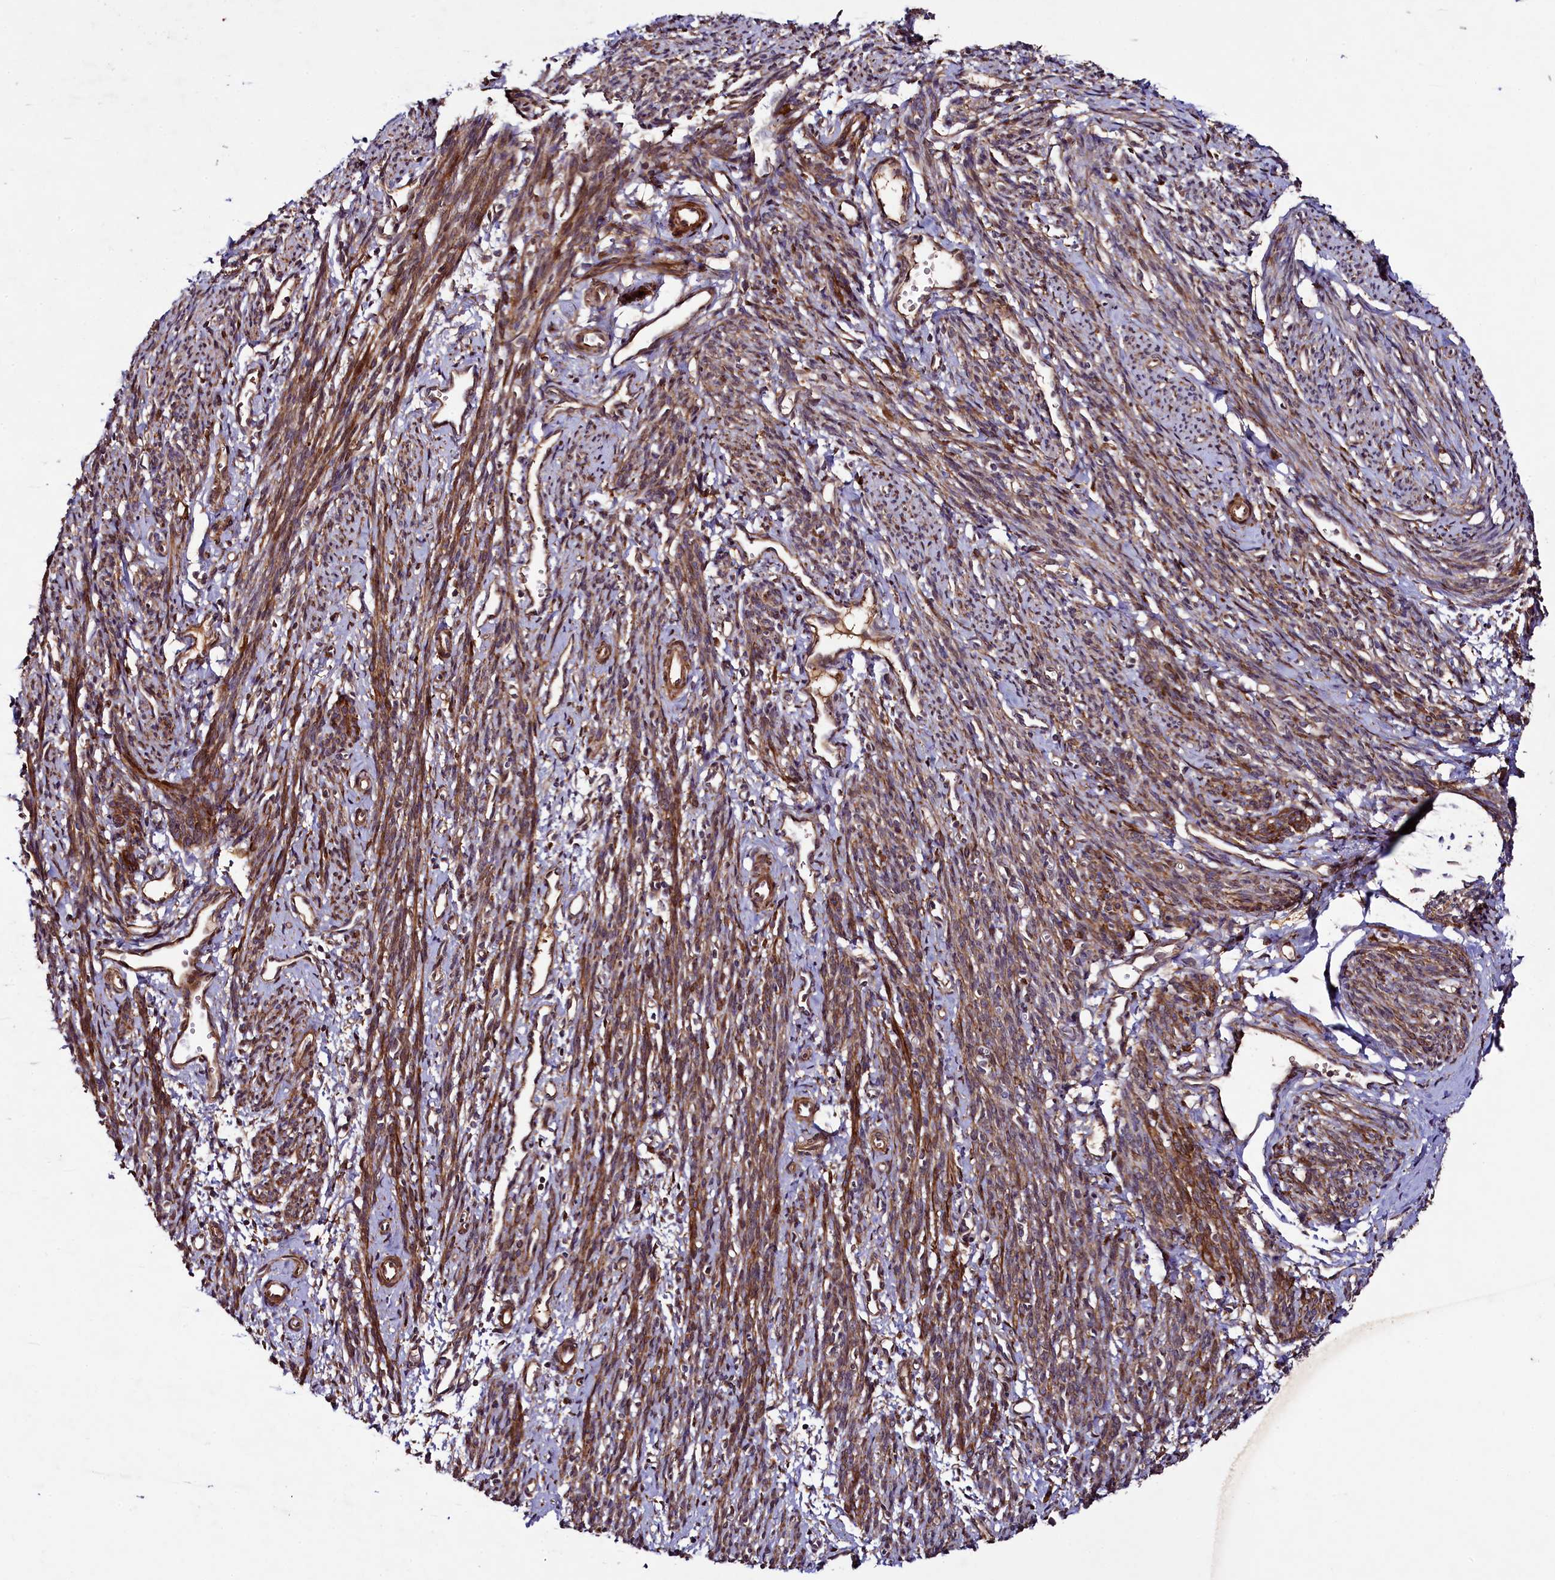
{"staining": {"intensity": "strong", "quantity": ">75%", "location": "cytoplasmic/membranous"}, "tissue": "smooth muscle", "cell_type": "Smooth muscle cells", "image_type": "normal", "snomed": [{"axis": "morphology", "description": "Normal tissue, NOS"}, {"axis": "topography", "description": "Smooth muscle"}, {"axis": "topography", "description": "Uterus"}], "caption": "This is an image of IHC staining of unremarkable smooth muscle, which shows strong positivity in the cytoplasmic/membranous of smooth muscle cells.", "gene": "CCDC102A", "patient": {"sex": "female", "age": 59}}